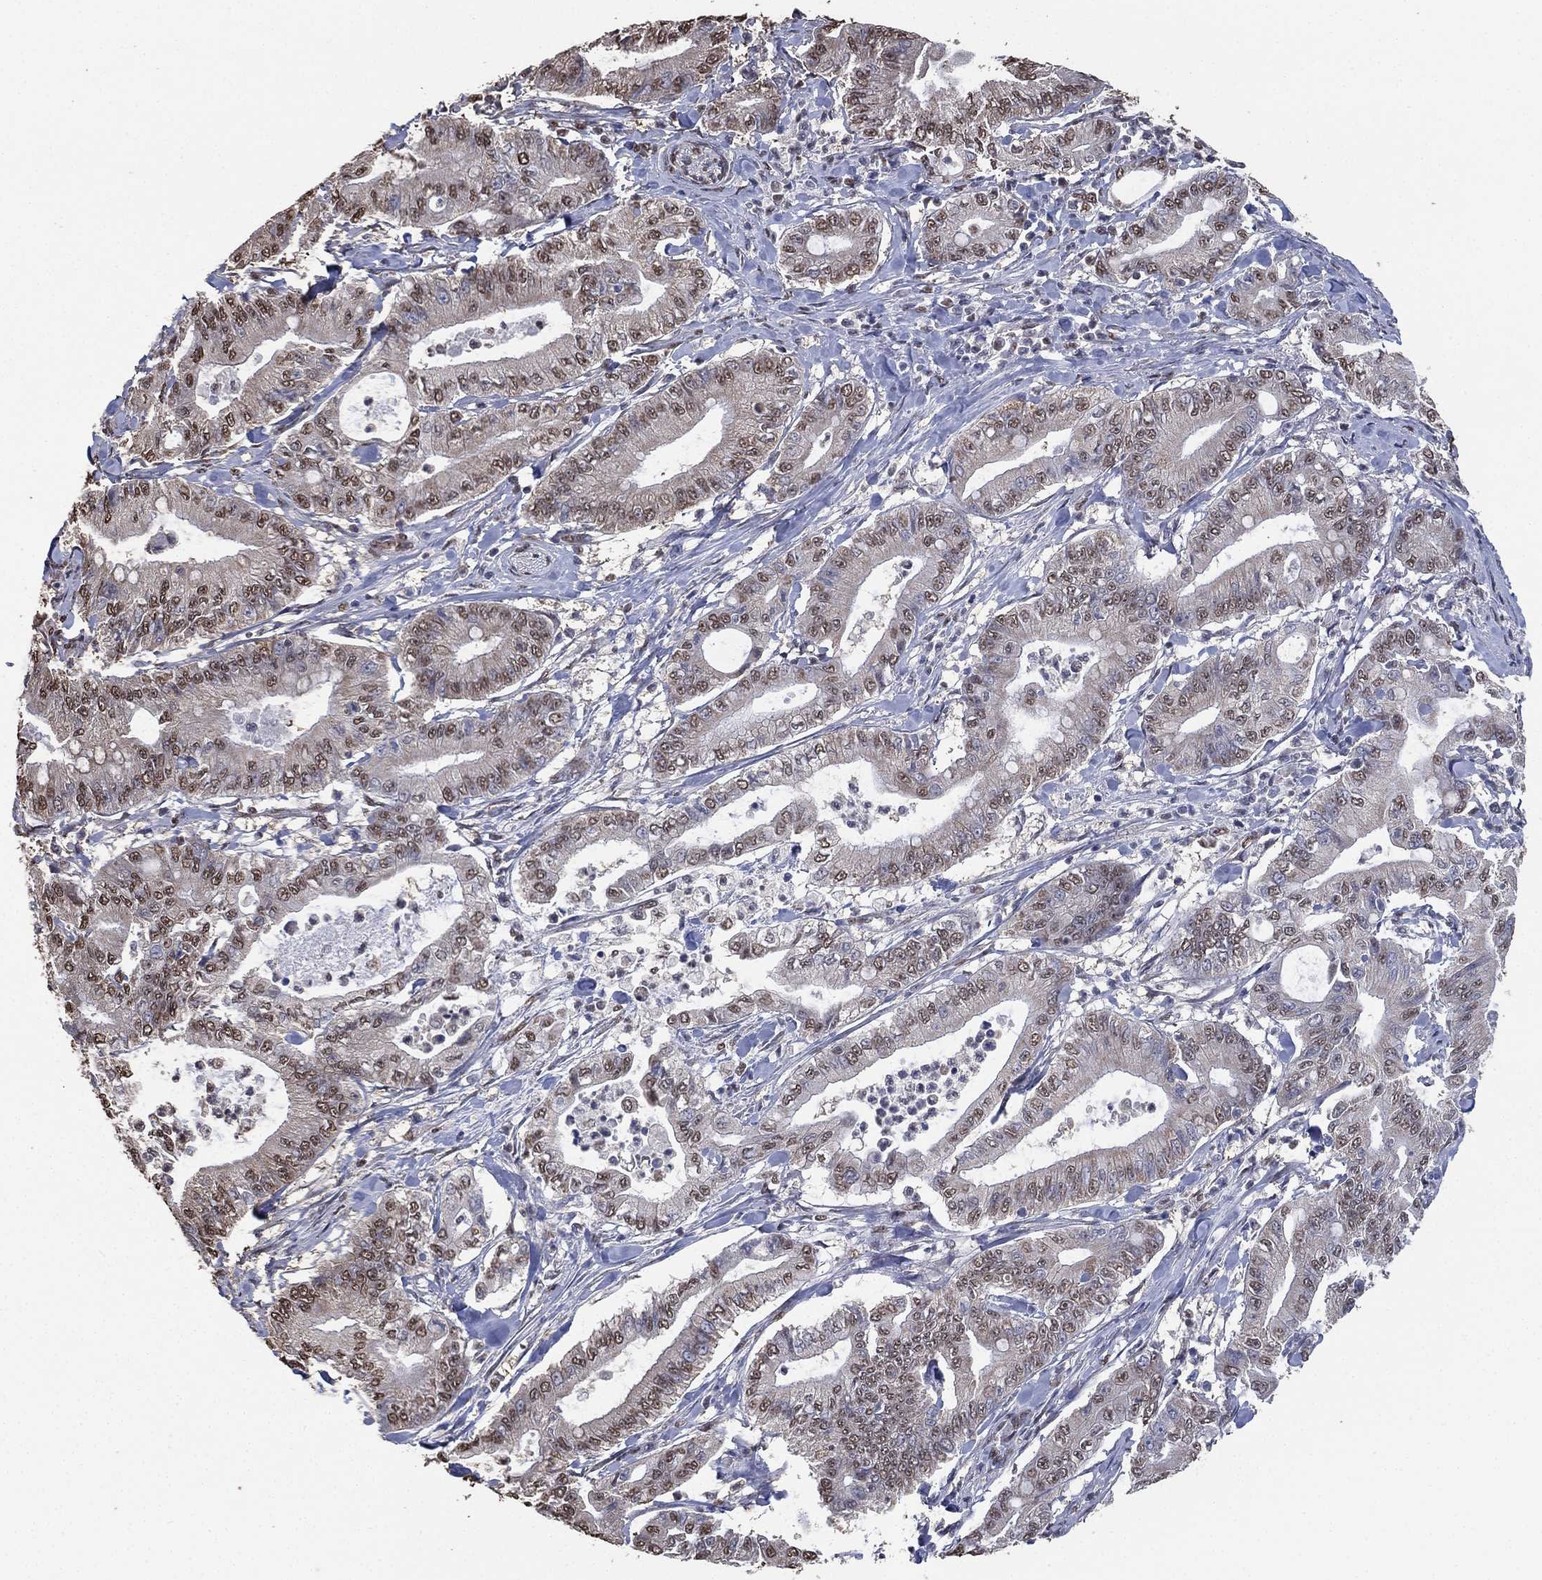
{"staining": {"intensity": "weak", "quantity": "25%-75%", "location": "nuclear"}, "tissue": "pancreatic cancer", "cell_type": "Tumor cells", "image_type": "cancer", "snomed": [{"axis": "morphology", "description": "Adenocarcinoma, NOS"}, {"axis": "topography", "description": "Pancreas"}], "caption": "A high-resolution micrograph shows IHC staining of pancreatic cancer, which demonstrates weak nuclear staining in about 25%-75% of tumor cells. The protein is shown in brown color, while the nuclei are stained blue.", "gene": "ALDH7A1", "patient": {"sex": "male", "age": 71}}